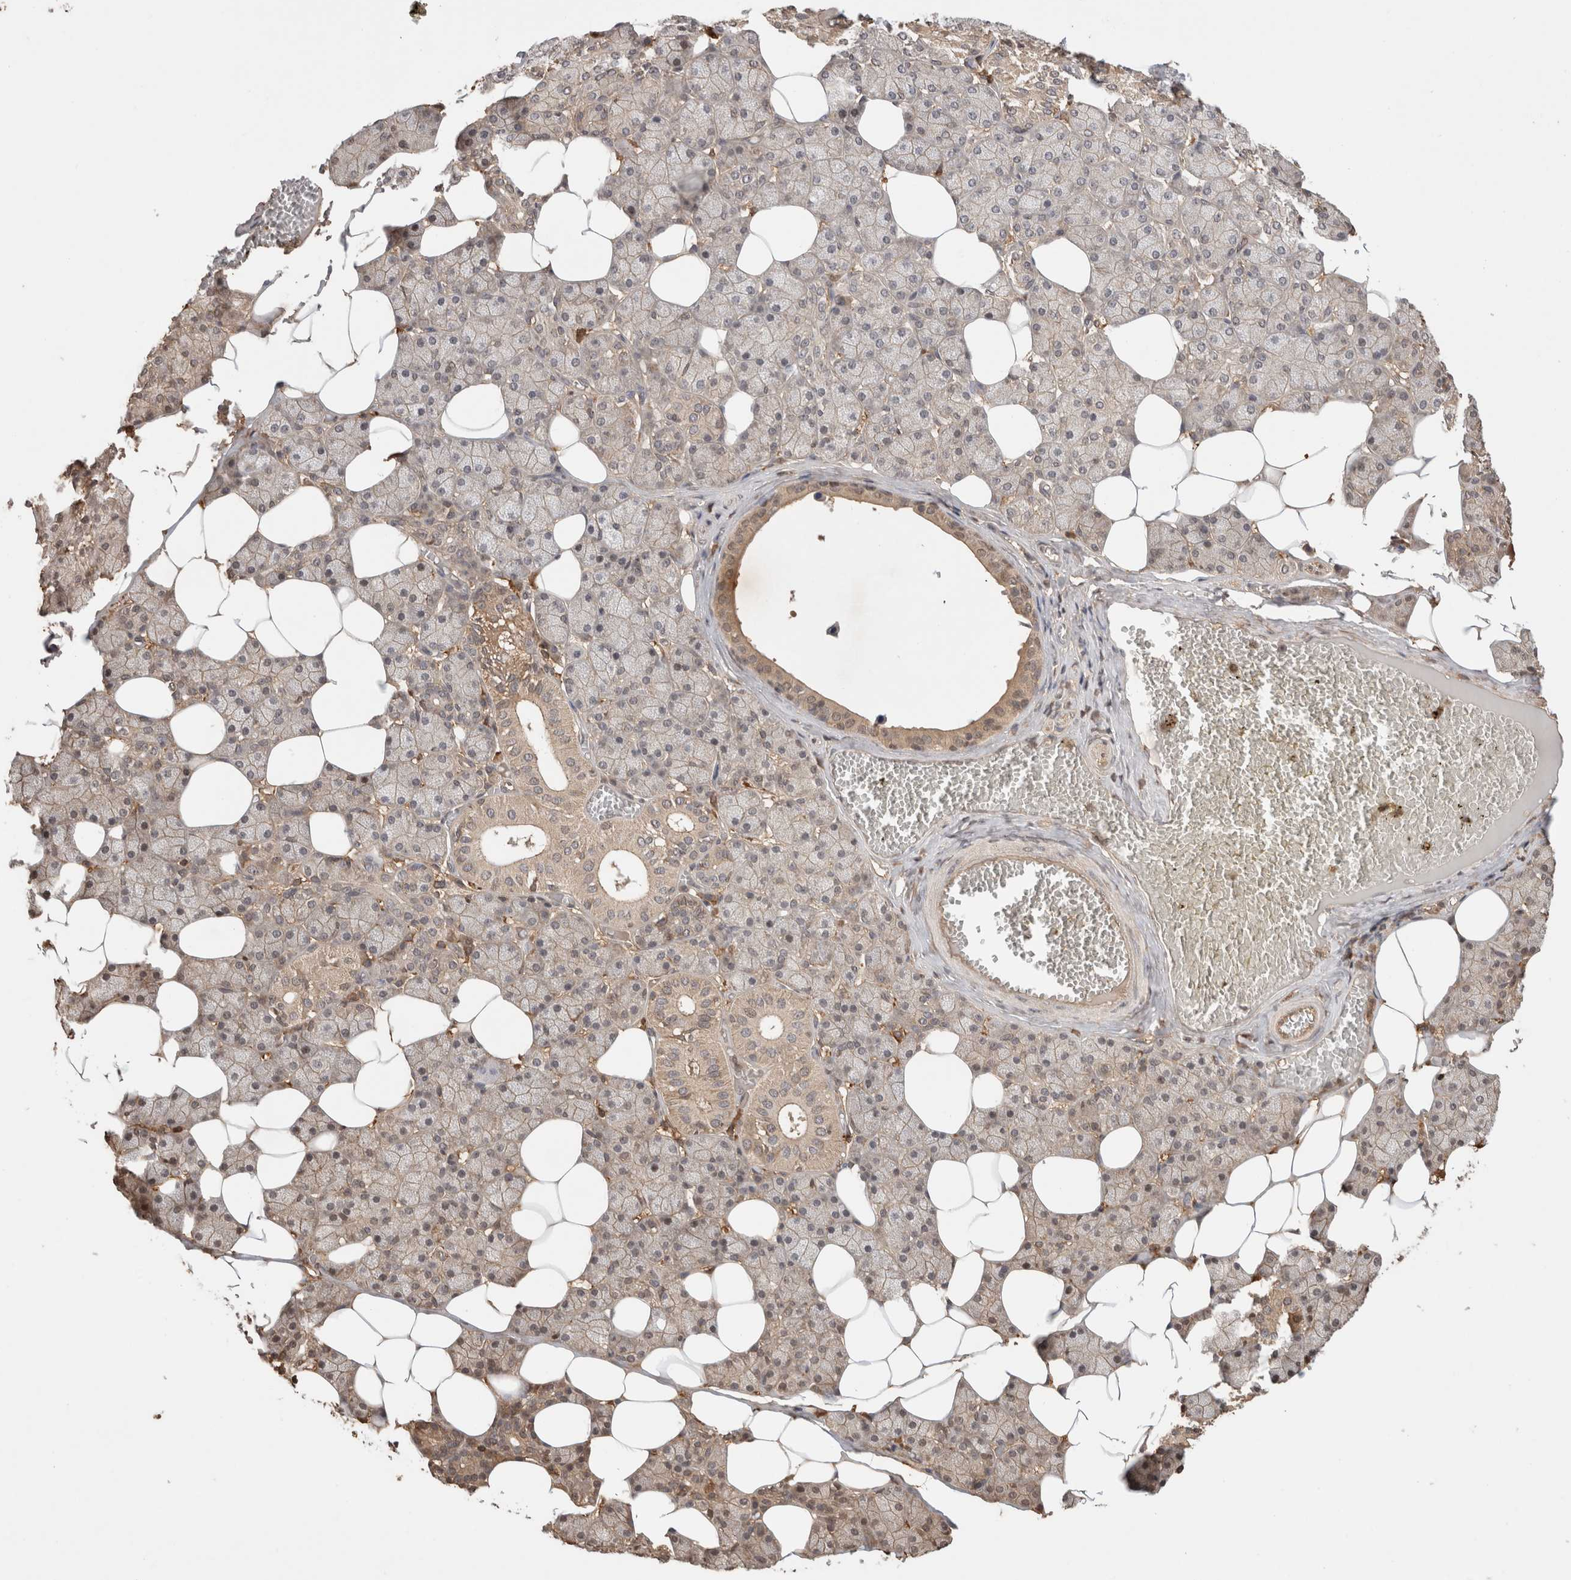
{"staining": {"intensity": "weak", "quantity": ">75%", "location": "cytoplasmic/membranous"}, "tissue": "salivary gland", "cell_type": "Glandular cells", "image_type": "normal", "snomed": [{"axis": "morphology", "description": "Normal tissue, NOS"}, {"axis": "topography", "description": "Salivary gland"}], "caption": "Protein expression analysis of benign human salivary gland reveals weak cytoplasmic/membranous positivity in about >75% of glandular cells. (Brightfield microscopy of DAB IHC at high magnification).", "gene": "PRMT3", "patient": {"sex": "female", "age": 33}}